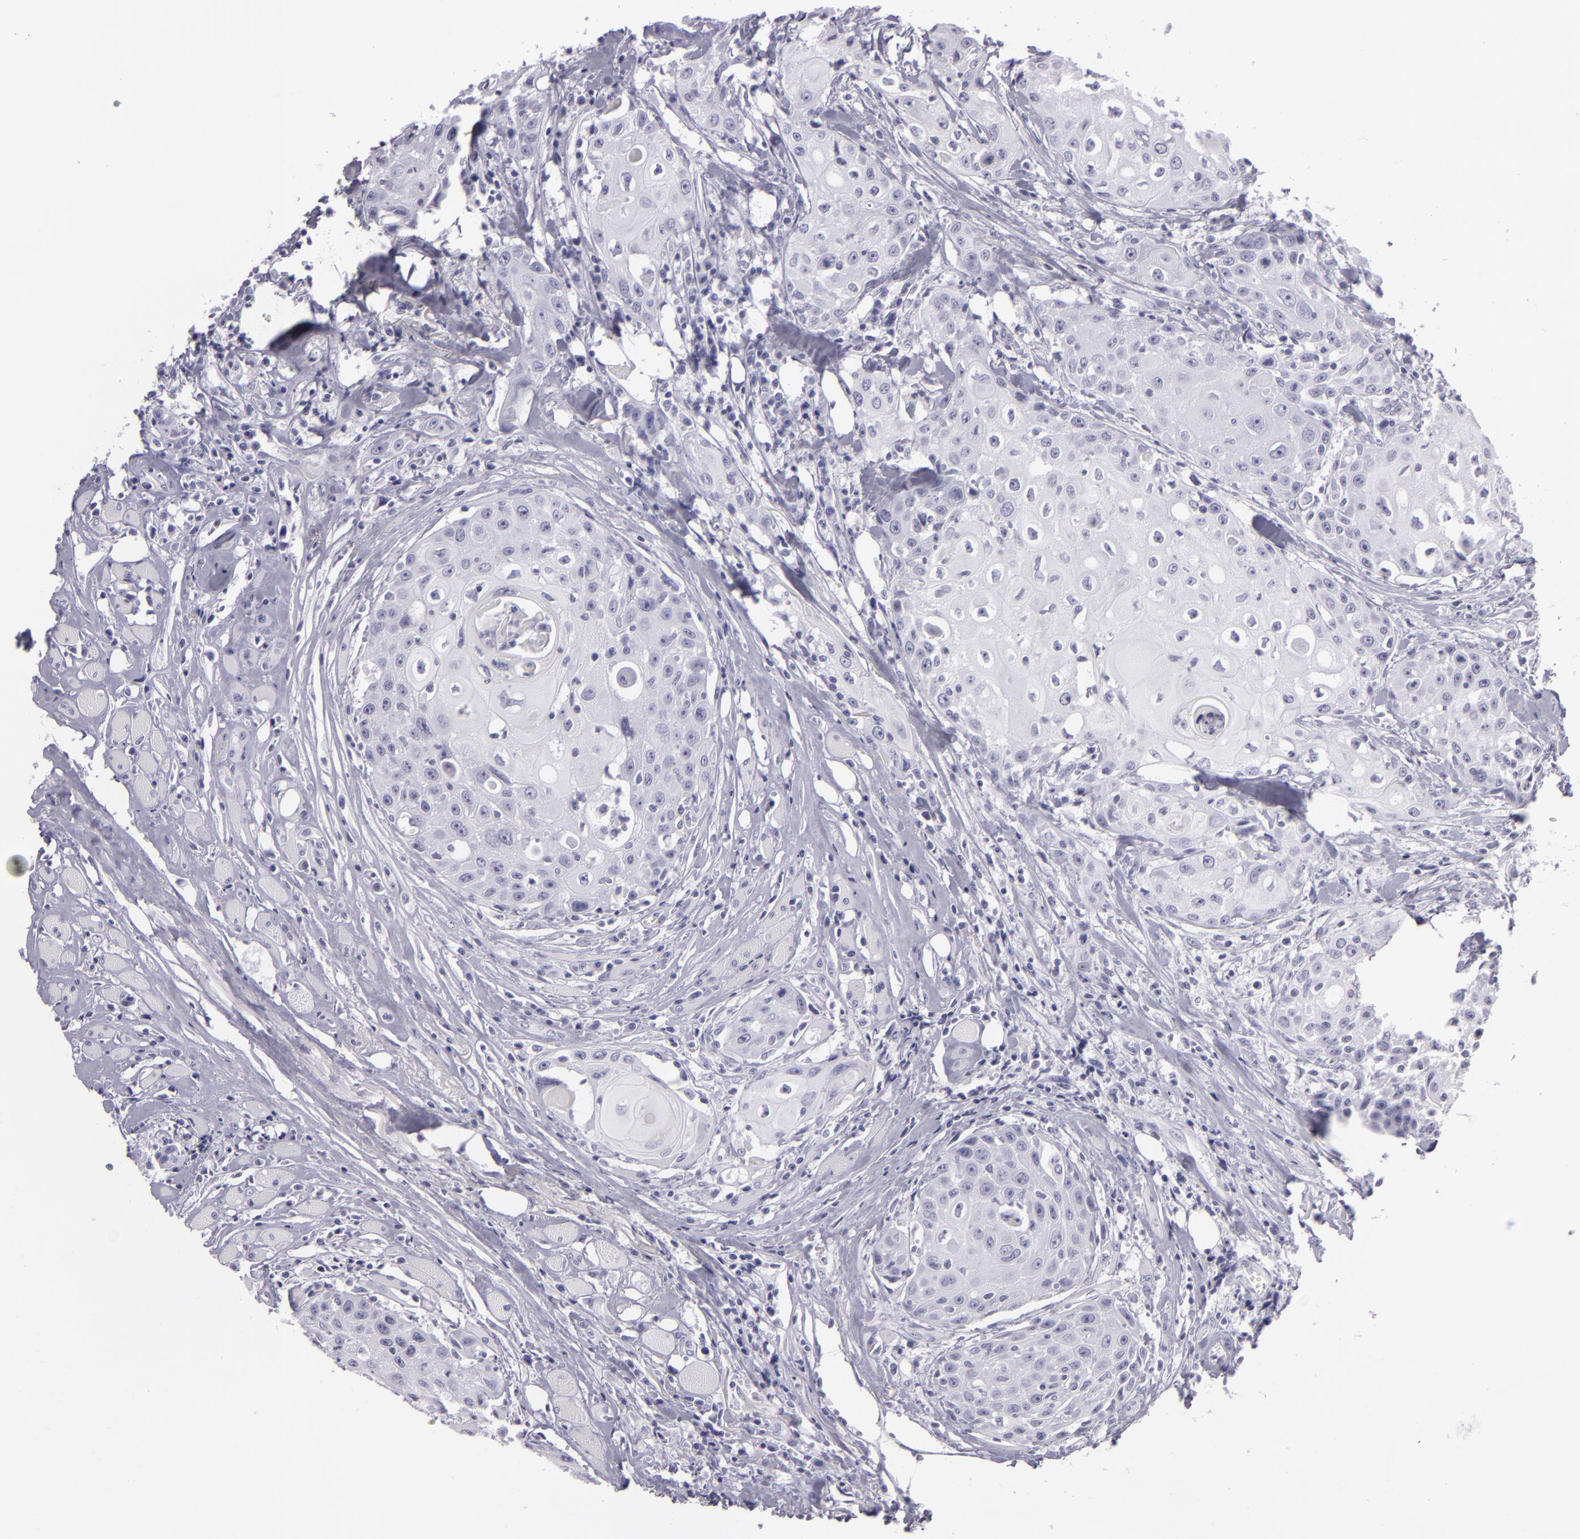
{"staining": {"intensity": "negative", "quantity": "none", "location": "none"}, "tissue": "head and neck cancer", "cell_type": "Tumor cells", "image_type": "cancer", "snomed": [{"axis": "morphology", "description": "Squamous cell carcinoma, NOS"}, {"axis": "topography", "description": "Oral tissue"}, {"axis": "topography", "description": "Head-Neck"}], "caption": "Immunohistochemical staining of head and neck cancer (squamous cell carcinoma) shows no significant positivity in tumor cells. The staining was performed using DAB to visualize the protein expression in brown, while the nuclei were stained in blue with hematoxylin (Magnification: 20x).", "gene": "MCM3", "patient": {"sex": "female", "age": 82}}